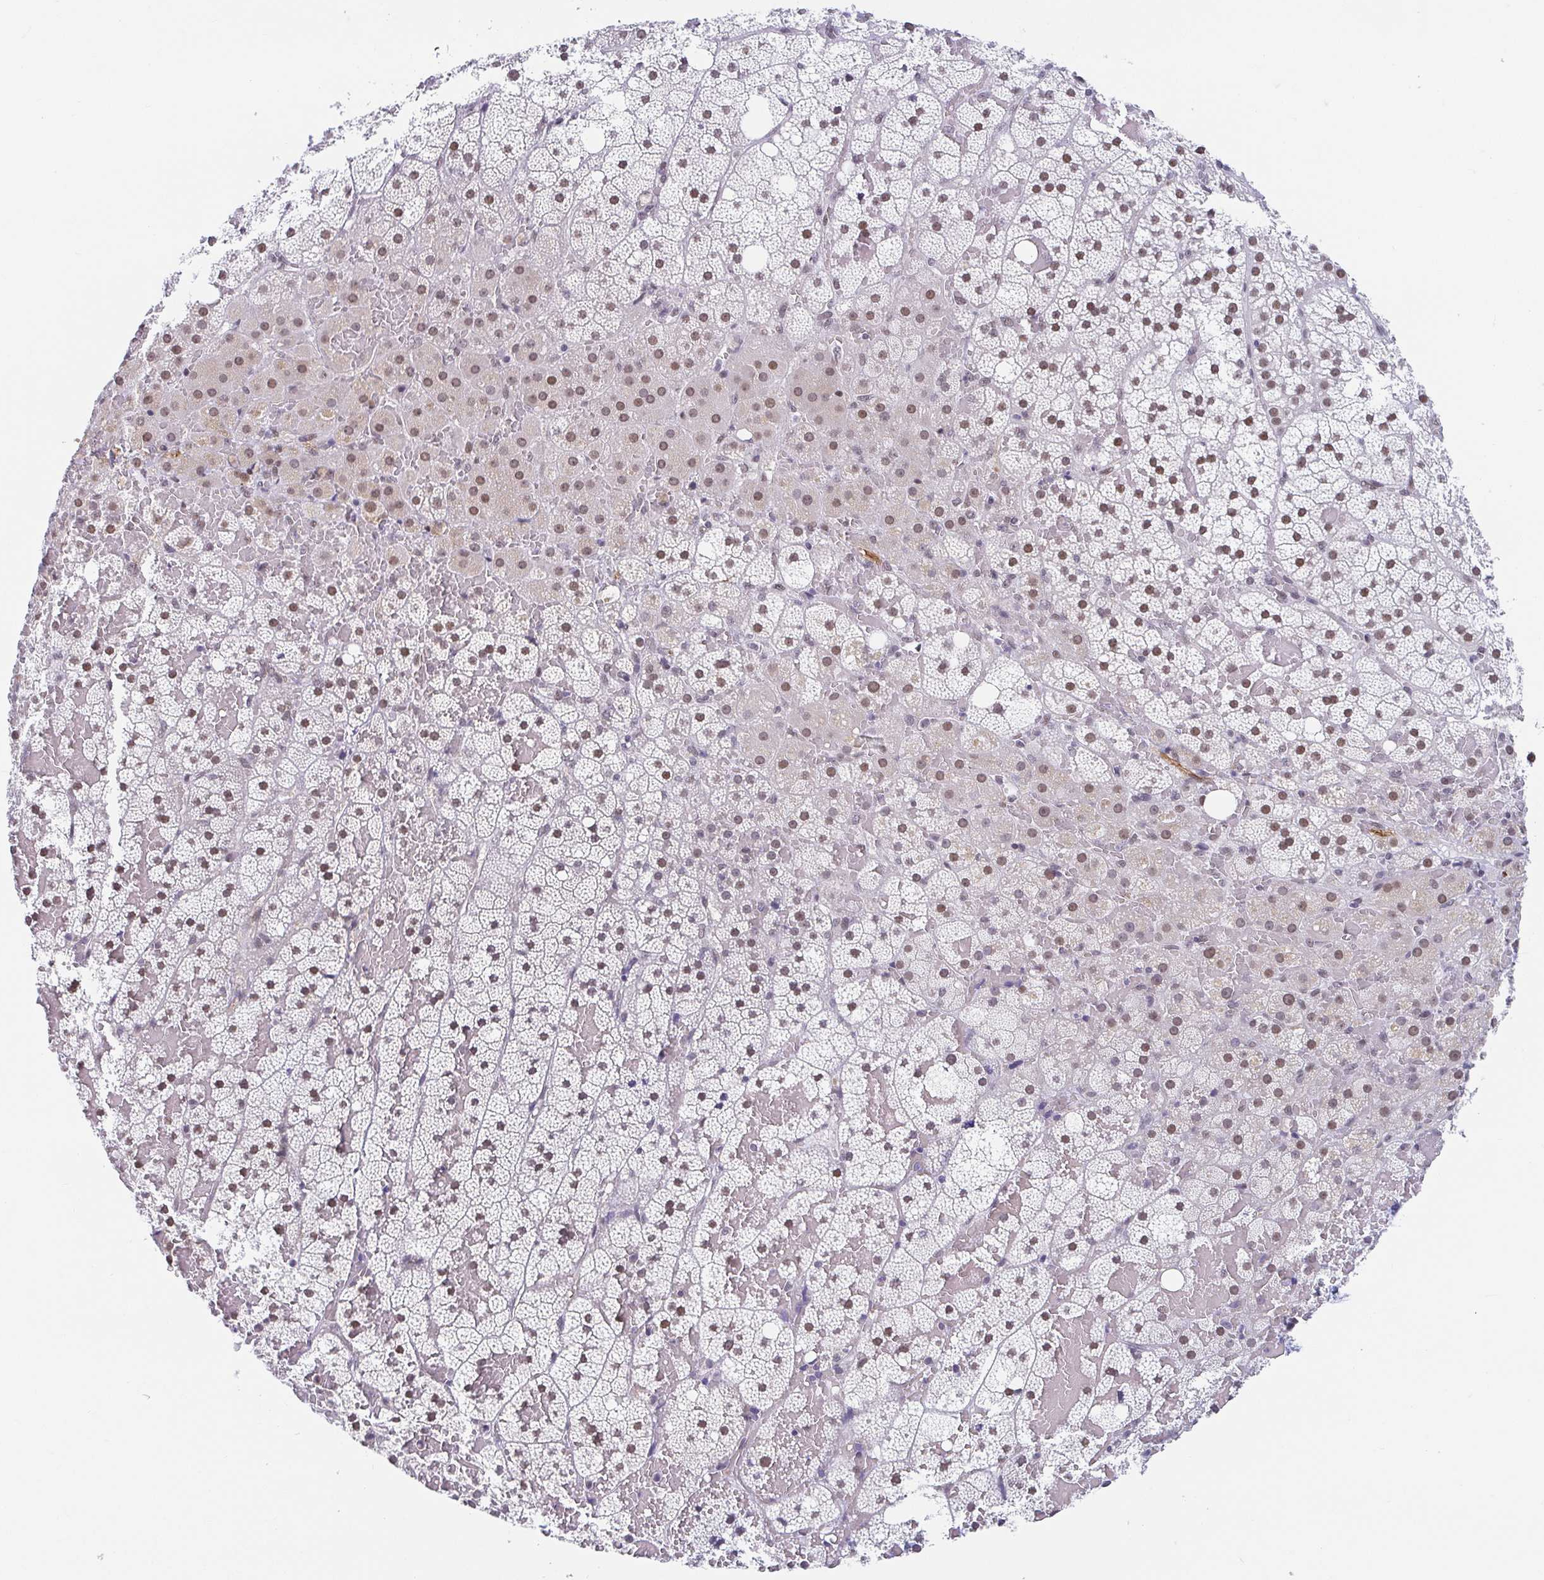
{"staining": {"intensity": "moderate", "quantity": ">75%", "location": "nuclear"}, "tissue": "adrenal gland", "cell_type": "Glandular cells", "image_type": "normal", "snomed": [{"axis": "morphology", "description": "Normal tissue, NOS"}, {"axis": "topography", "description": "Adrenal gland"}], "caption": "Adrenal gland stained with DAB (3,3'-diaminobenzidine) IHC shows medium levels of moderate nuclear staining in approximately >75% of glandular cells.", "gene": "SLC7A10", "patient": {"sex": "male", "age": 53}}